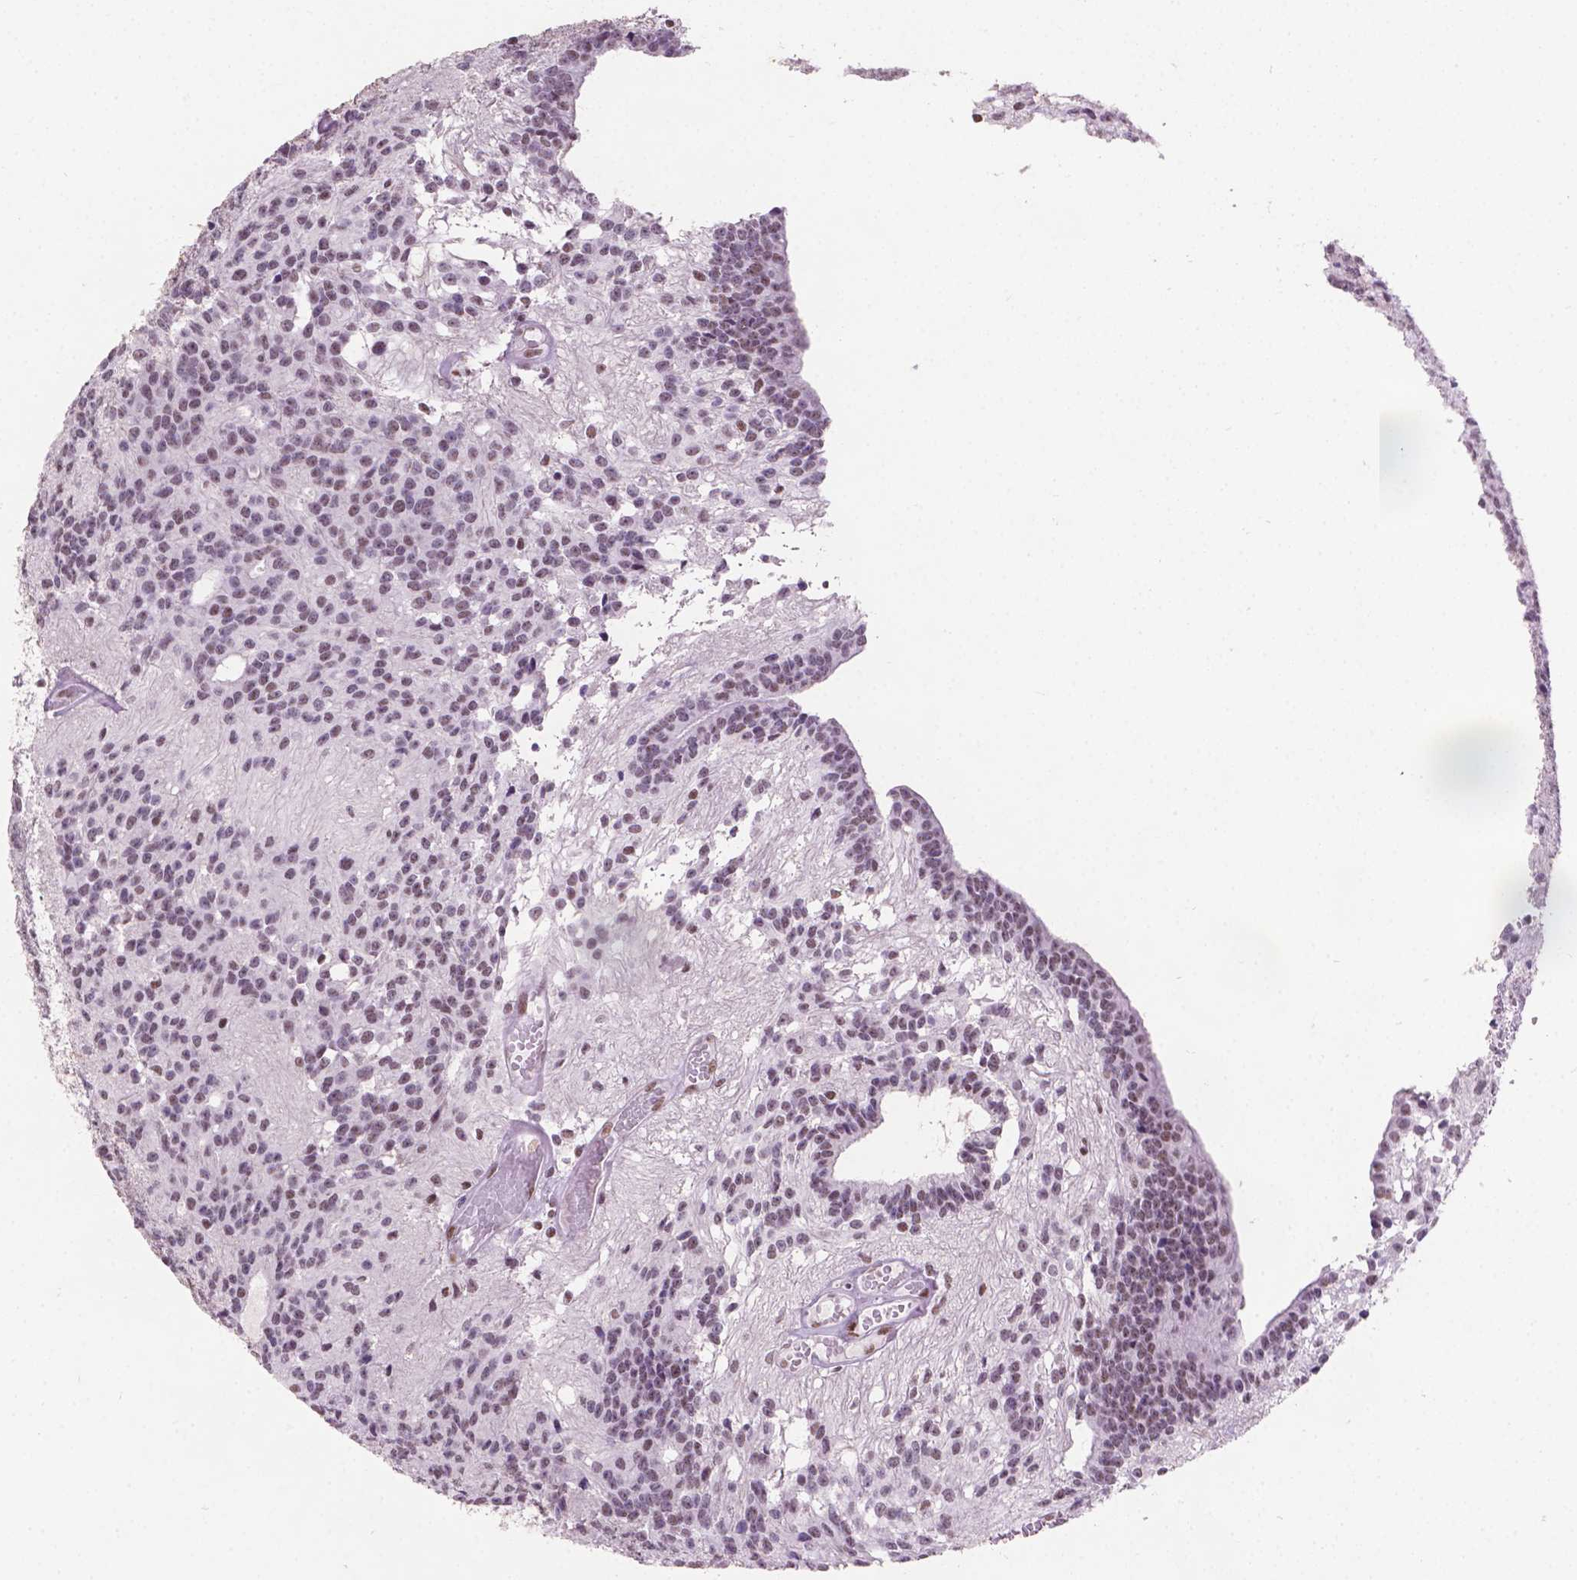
{"staining": {"intensity": "weak", "quantity": ">75%", "location": "nuclear"}, "tissue": "glioma", "cell_type": "Tumor cells", "image_type": "cancer", "snomed": [{"axis": "morphology", "description": "Glioma, malignant, Low grade"}, {"axis": "topography", "description": "Brain"}], "caption": "Glioma stained with a brown dye exhibits weak nuclear positive positivity in about >75% of tumor cells.", "gene": "COIL", "patient": {"sex": "male", "age": 31}}